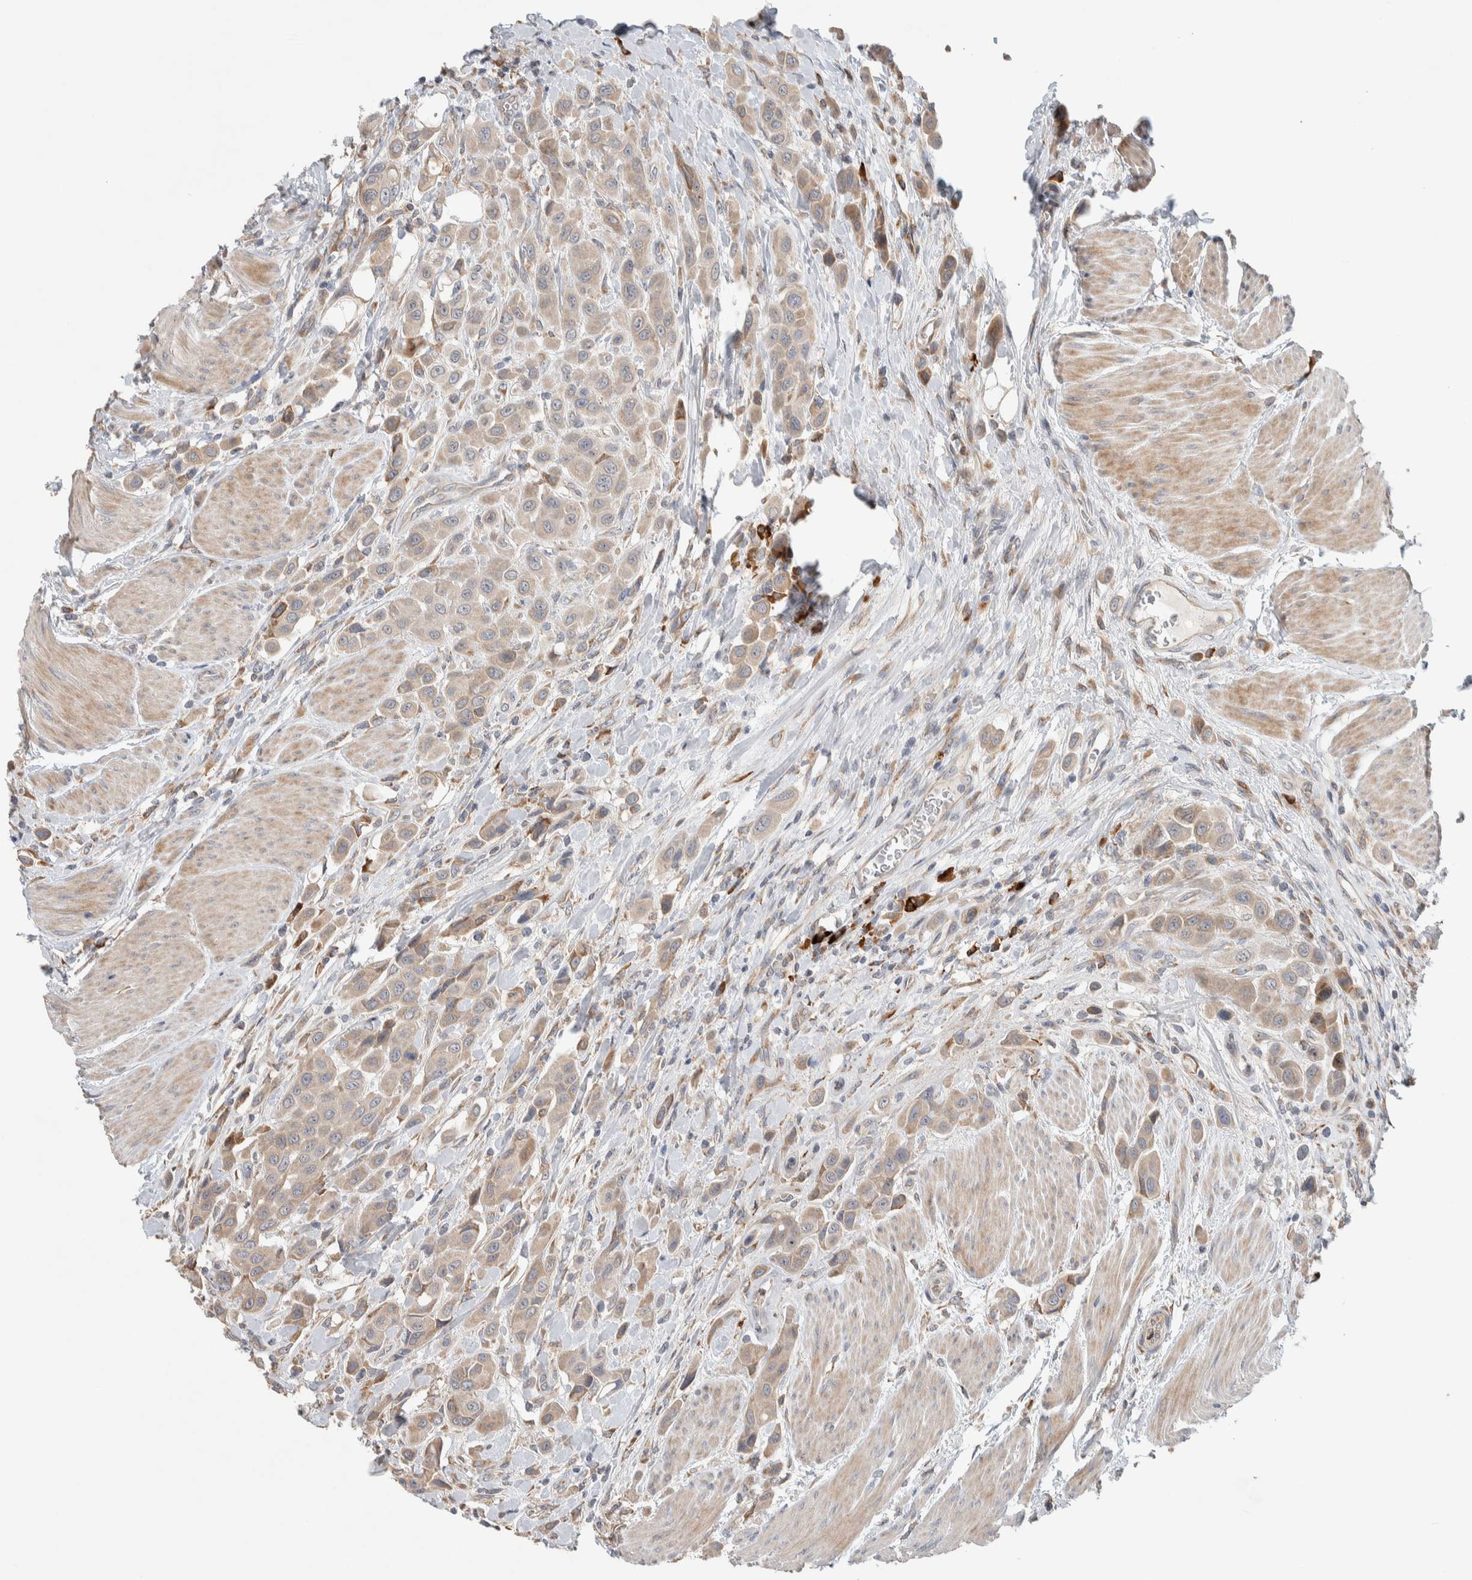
{"staining": {"intensity": "weak", "quantity": ">75%", "location": "cytoplasmic/membranous"}, "tissue": "urothelial cancer", "cell_type": "Tumor cells", "image_type": "cancer", "snomed": [{"axis": "morphology", "description": "Urothelial carcinoma, High grade"}, {"axis": "topography", "description": "Urinary bladder"}], "caption": "Immunohistochemical staining of human urothelial carcinoma (high-grade) exhibits weak cytoplasmic/membranous protein positivity in approximately >75% of tumor cells.", "gene": "ADCY8", "patient": {"sex": "male", "age": 50}}